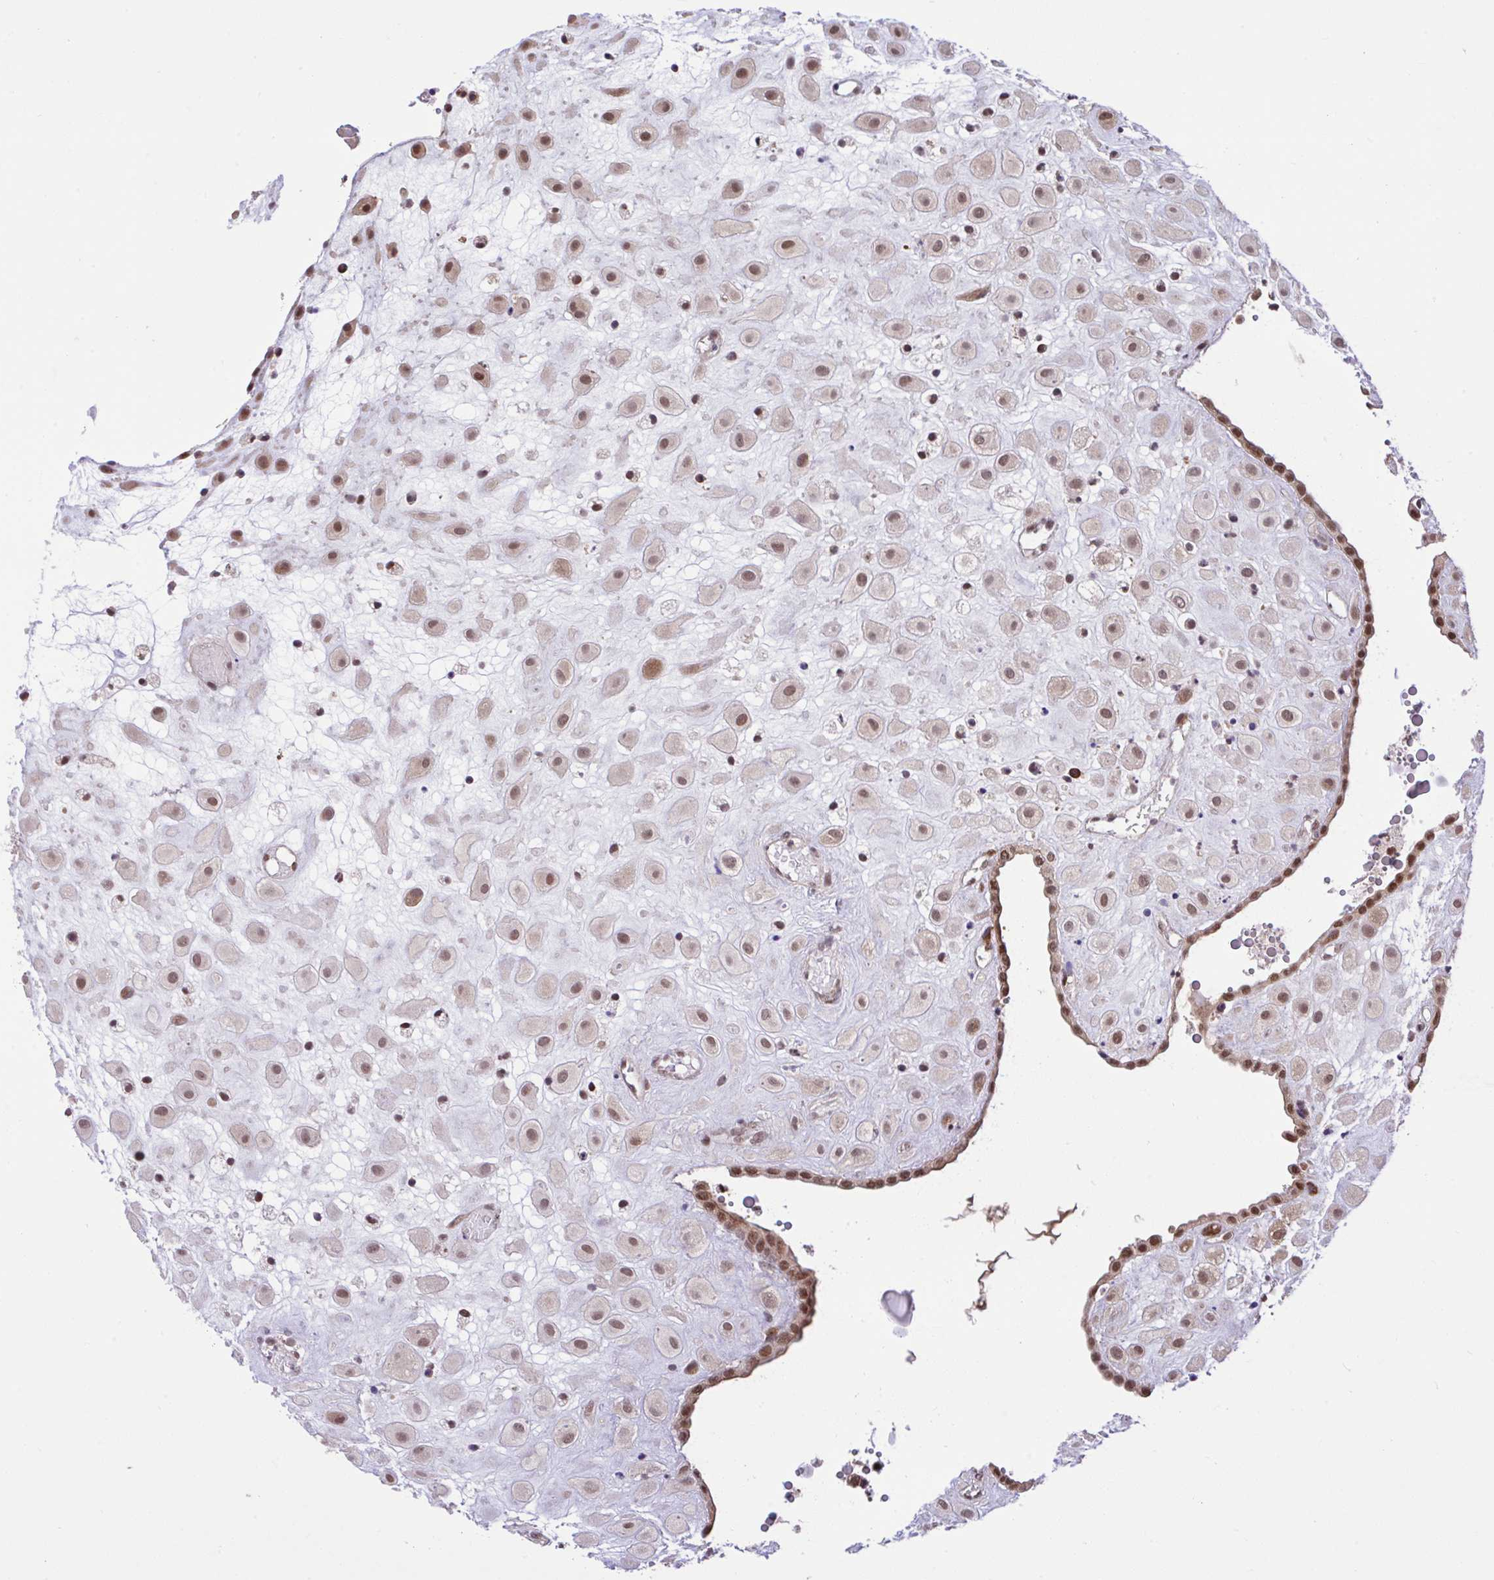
{"staining": {"intensity": "moderate", "quantity": ">75%", "location": "nuclear"}, "tissue": "placenta", "cell_type": "Decidual cells", "image_type": "normal", "snomed": [{"axis": "morphology", "description": "Normal tissue, NOS"}, {"axis": "topography", "description": "Placenta"}], "caption": "Brown immunohistochemical staining in unremarkable human placenta reveals moderate nuclear positivity in approximately >75% of decidual cells.", "gene": "GLIS3", "patient": {"sex": "female", "age": 24}}